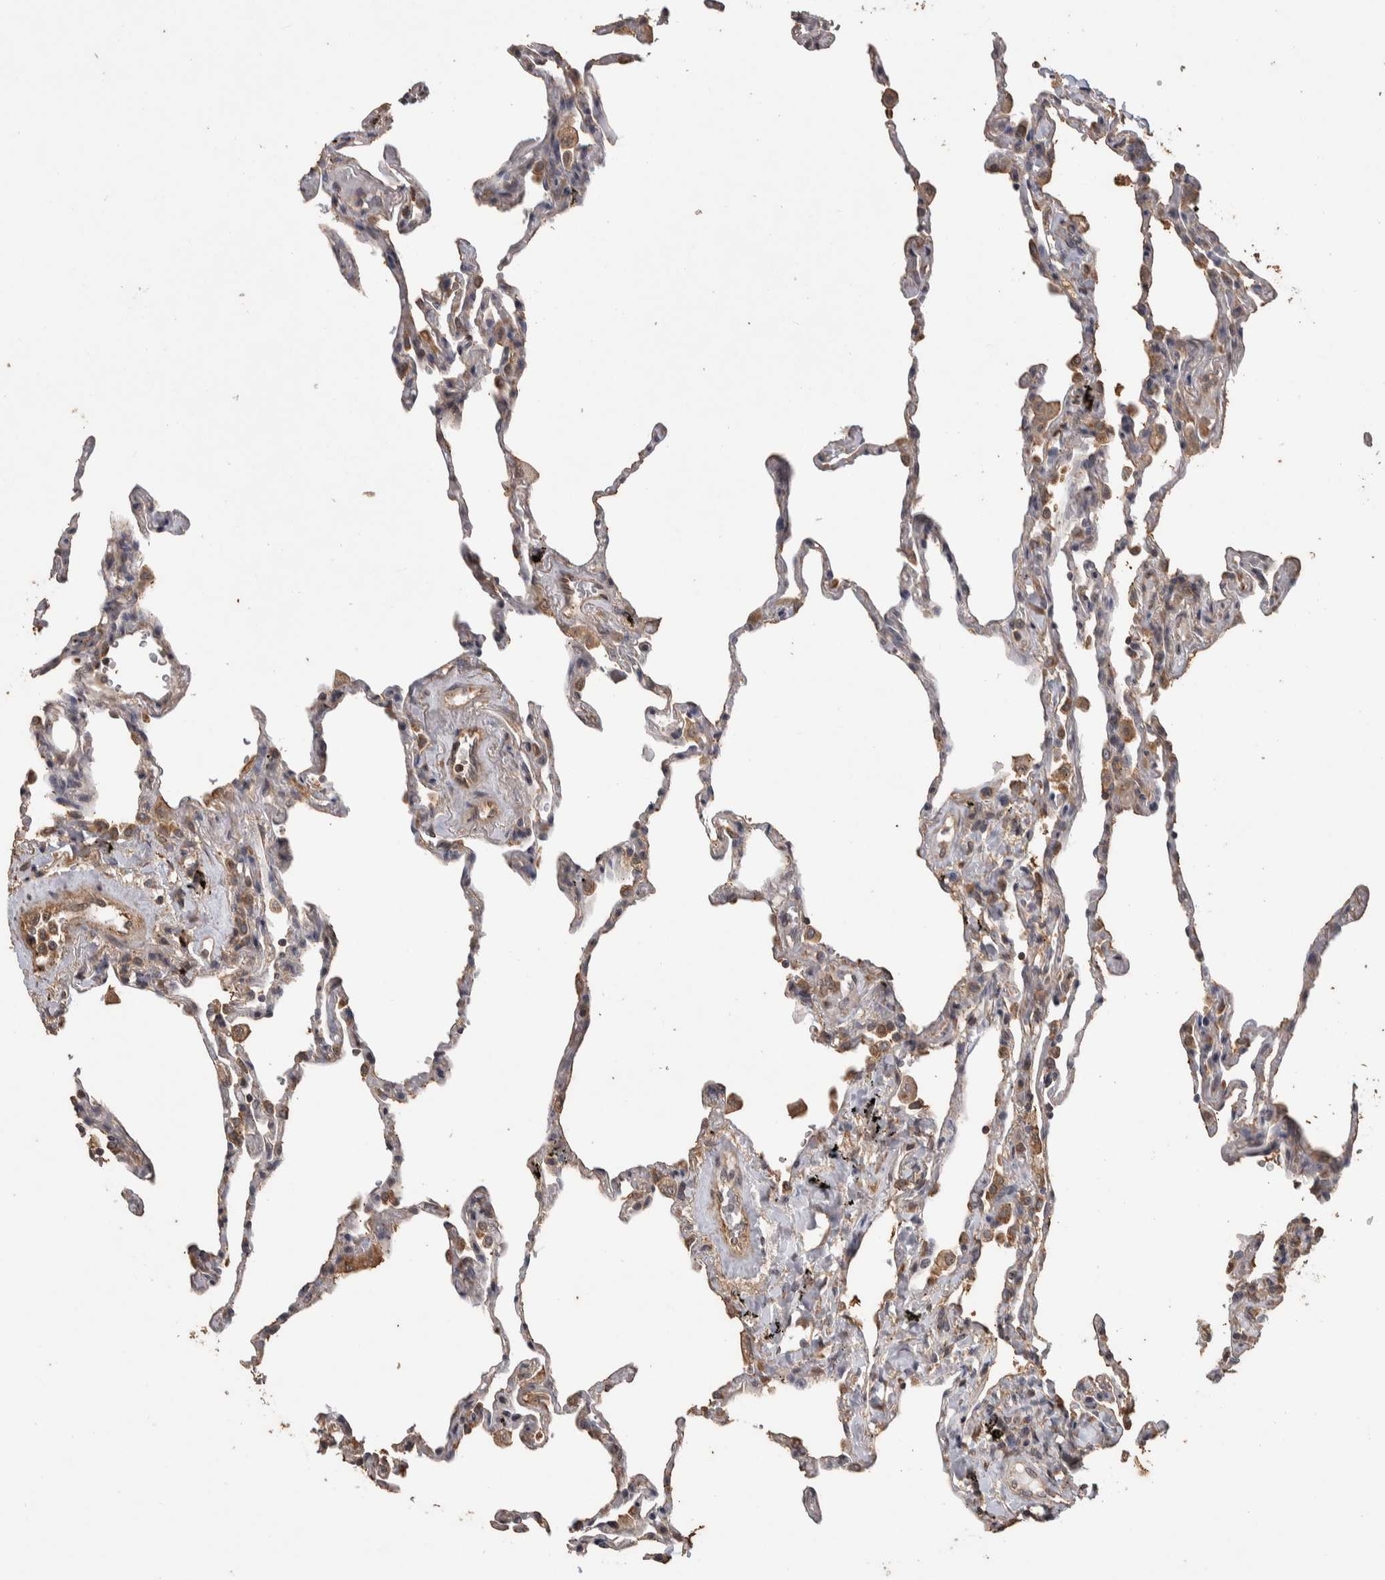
{"staining": {"intensity": "moderate", "quantity": "<25%", "location": "cytoplasmic/membranous"}, "tissue": "lung", "cell_type": "Alveolar cells", "image_type": "normal", "snomed": [{"axis": "morphology", "description": "Normal tissue, NOS"}, {"axis": "topography", "description": "Lung"}], "caption": "Lung stained with IHC reveals moderate cytoplasmic/membranous expression in approximately <25% of alveolar cells.", "gene": "DVL2", "patient": {"sex": "male", "age": 59}}